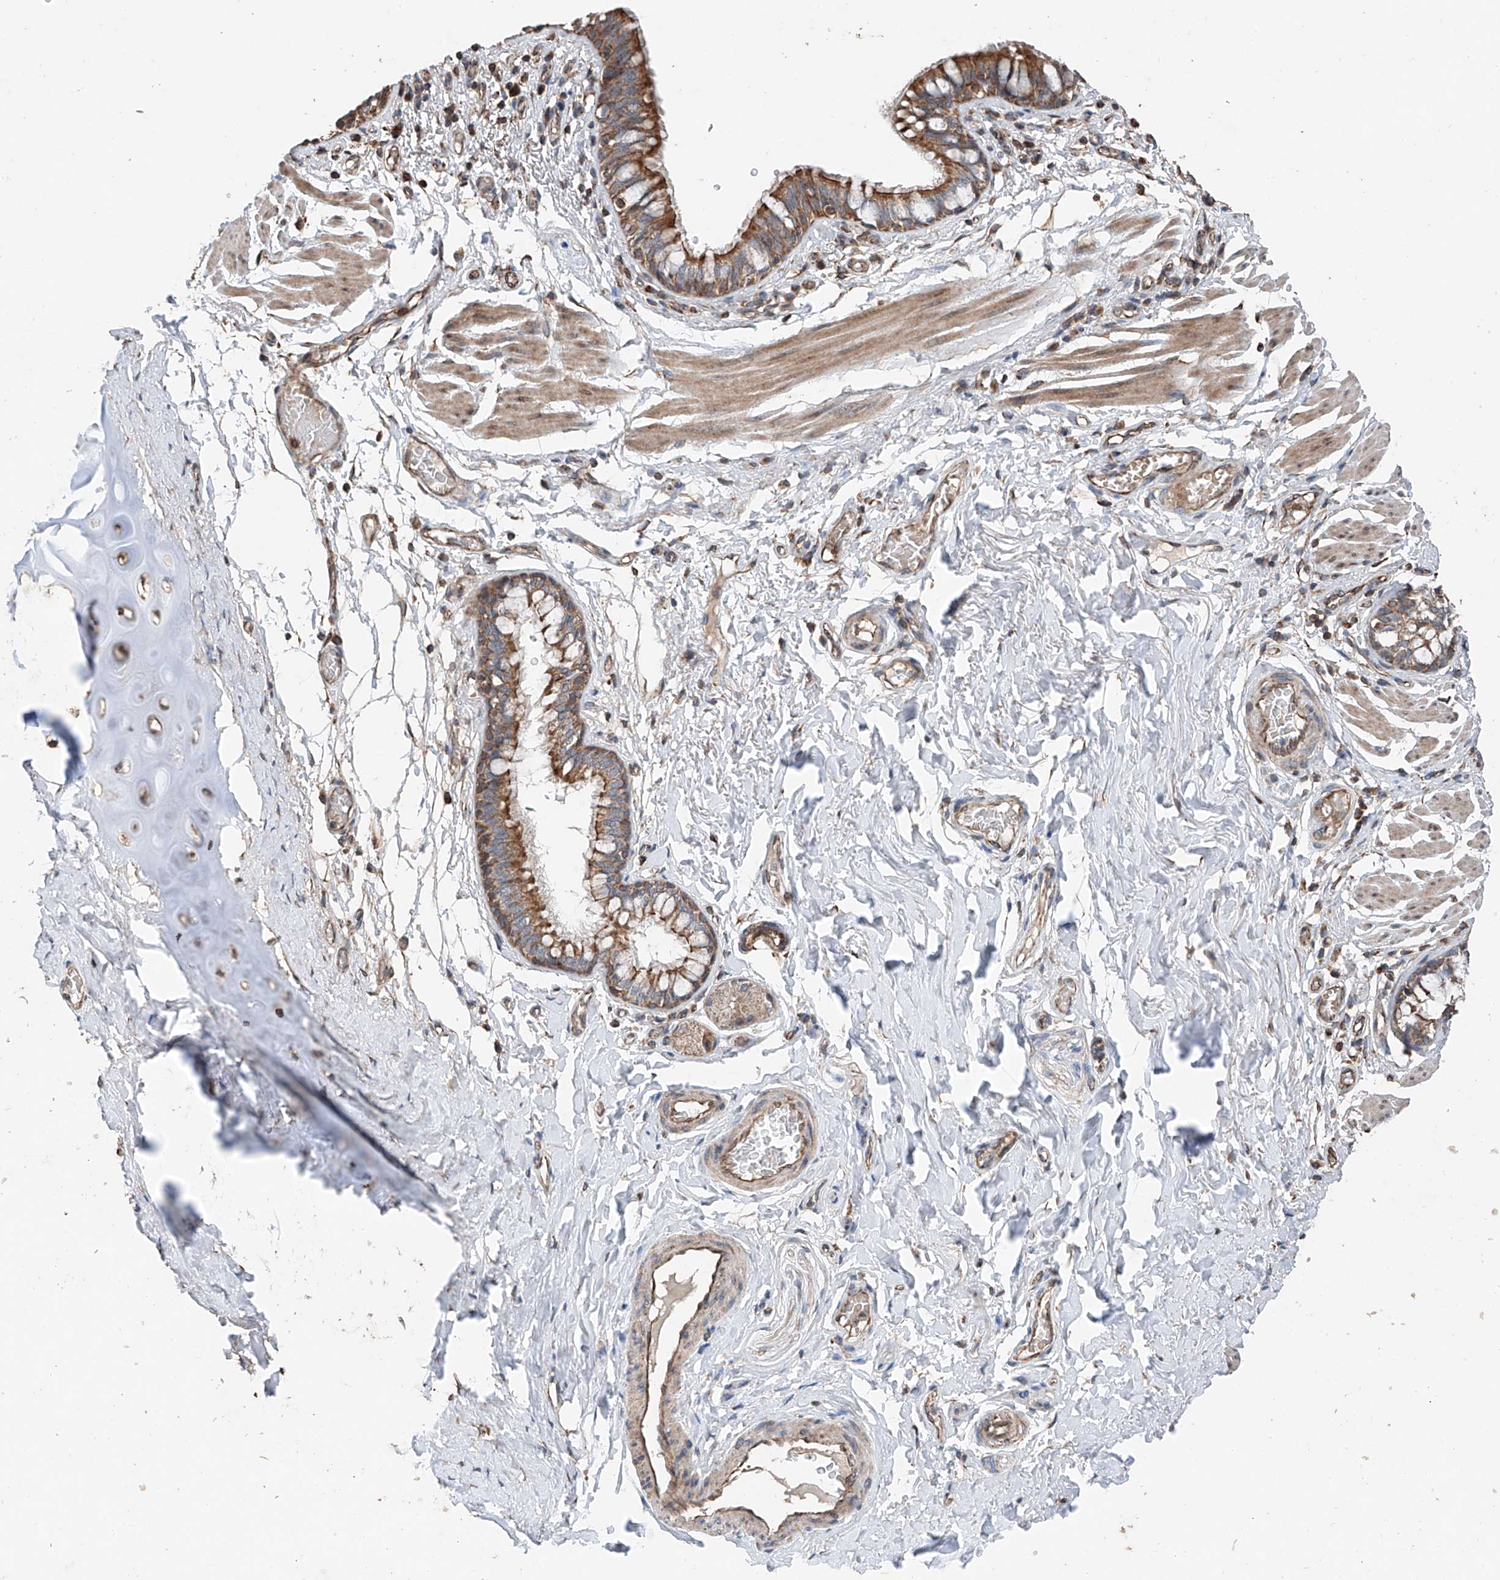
{"staining": {"intensity": "moderate", "quantity": ">75%", "location": "cytoplasmic/membranous"}, "tissue": "bronchus", "cell_type": "Respiratory epithelial cells", "image_type": "normal", "snomed": [{"axis": "morphology", "description": "Normal tissue, NOS"}, {"axis": "topography", "description": "Cartilage tissue"}, {"axis": "topography", "description": "Bronchus"}], "caption": "Moderate cytoplasmic/membranous protein expression is appreciated in approximately >75% of respiratory epithelial cells in bronchus.", "gene": "AP4B1", "patient": {"sex": "female", "age": 36}}